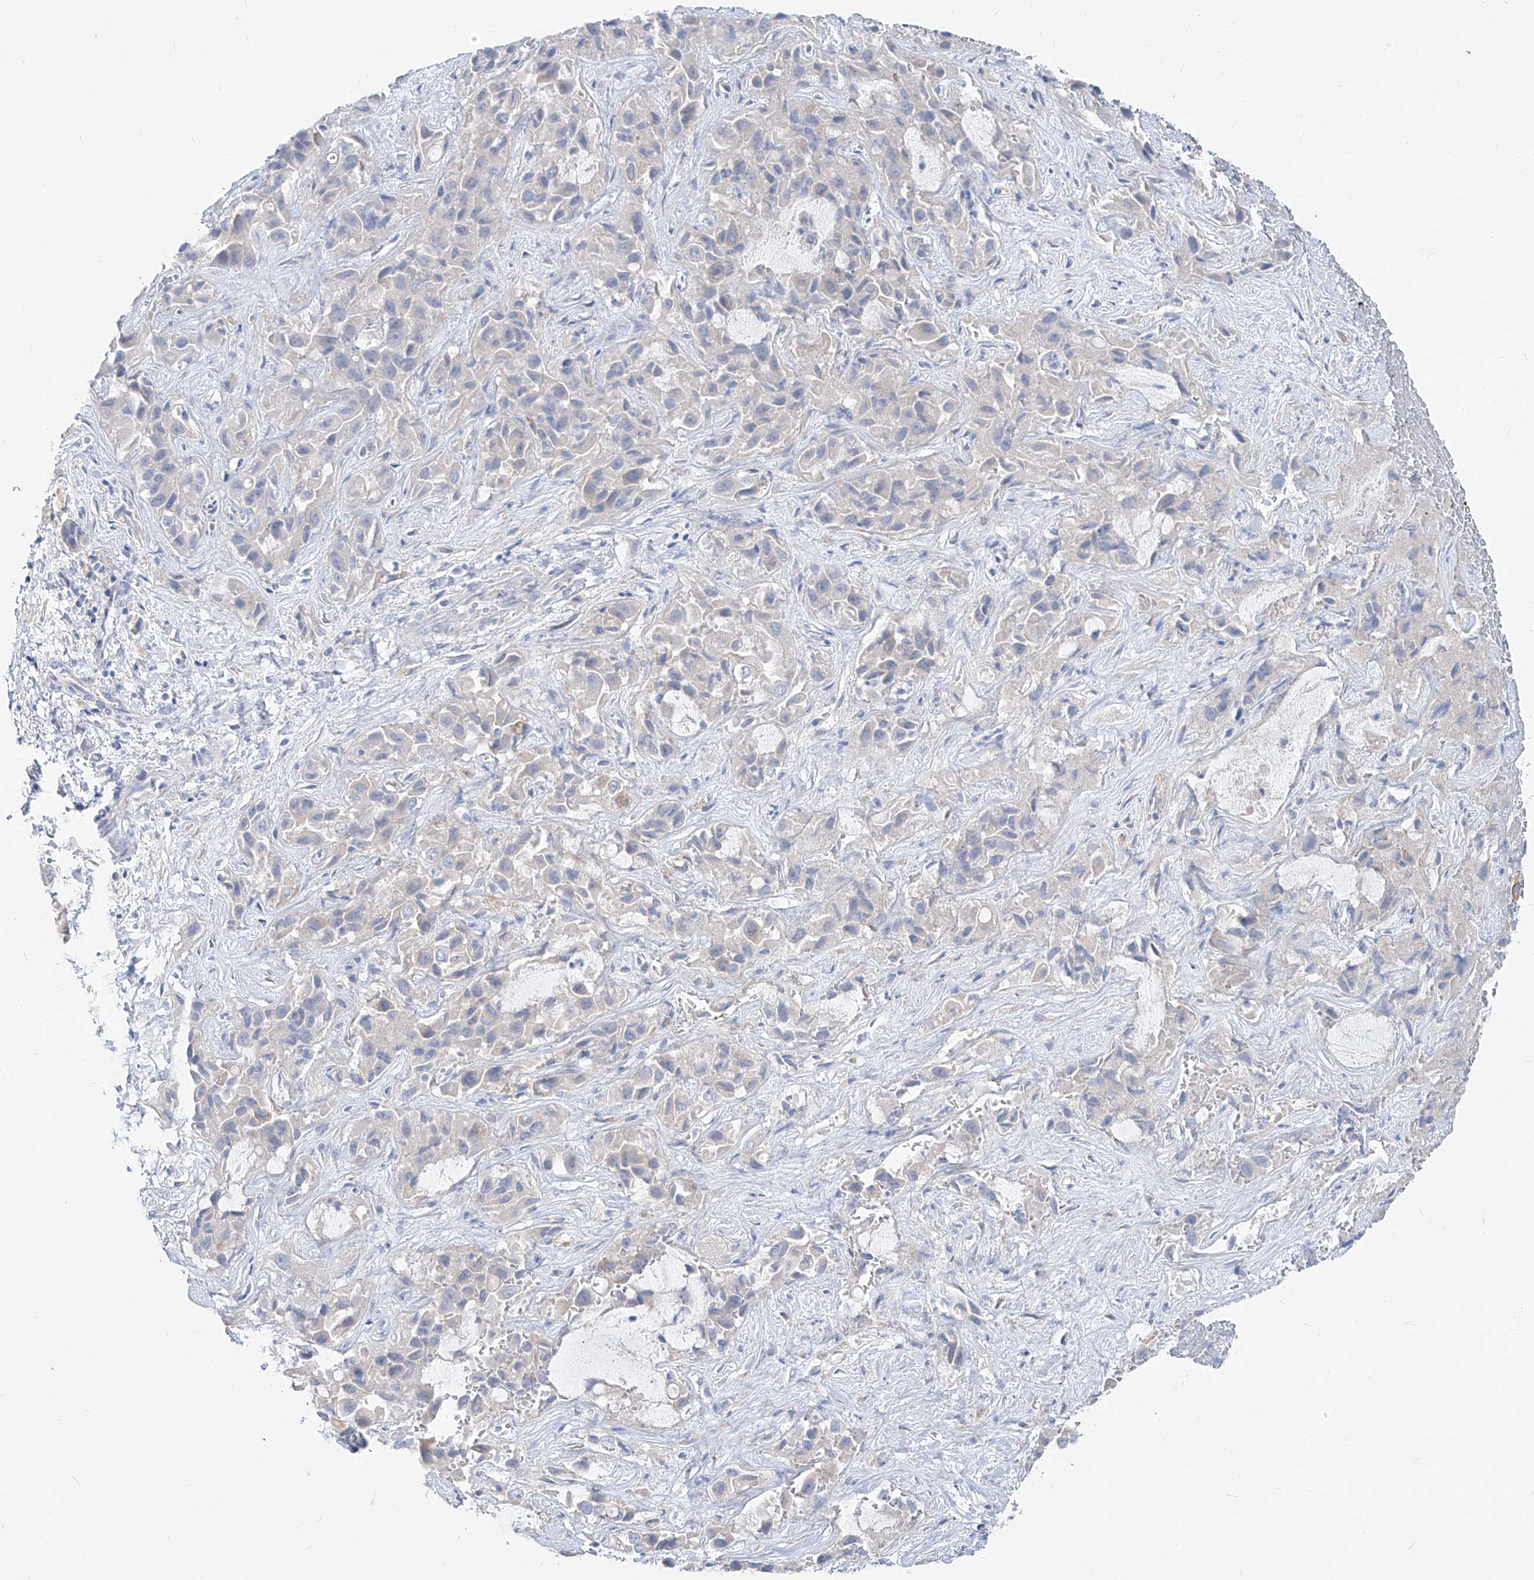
{"staining": {"intensity": "weak", "quantity": "<25%", "location": "cytoplasmic/membranous"}, "tissue": "liver cancer", "cell_type": "Tumor cells", "image_type": "cancer", "snomed": [{"axis": "morphology", "description": "Cholangiocarcinoma"}, {"axis": "topography", "description": "Liver"}], "caption": "Immunohistochemistry (IHC) histopathology image of neoplastic tissue: human cholangiocarcinoma (liver) stained with DAB (3,3'-diaminobenzidine) reveals no significant protein positivity in tumor cells.", "gene": "UFL1", "patient": {"sex": "female", "age": 52}}